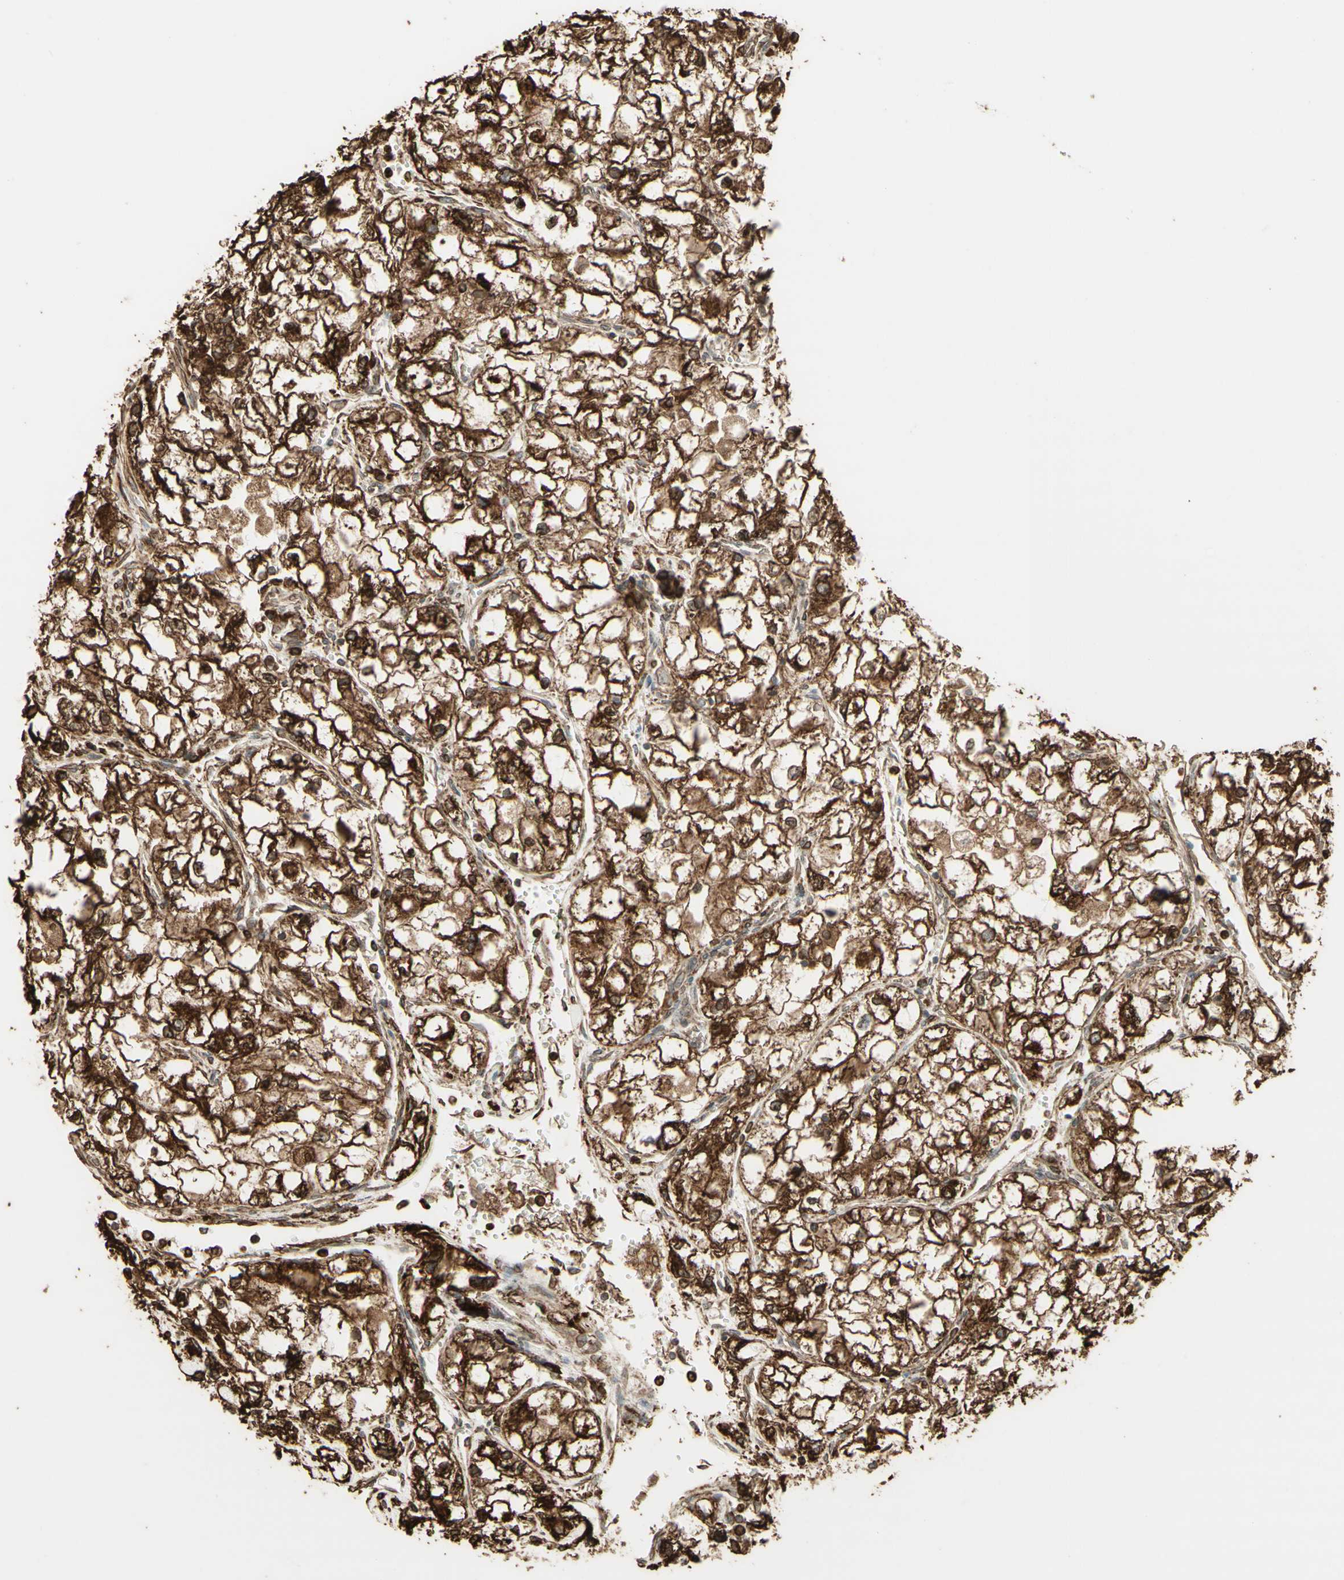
{"staining": {"intensity": "strong", "quantity": ">75%", "location": "cytoplasmic/membranous"}, "tissue": "renal cancer", "cell_type": "Tumor cells", "image_type": "cancer", "snomed": [{"axis": "morphology", "description": "Adenocarcinoma, NOS"}, {"axis": "topography", "description": "Kidney"}], "caption": "Adenocarcinoma (renal) stained with DAB immunohistochemistry (IHC) shows high levels of strong cytoplasmic/membranous positivity in approximately >75% of tumor cells.", "gene": "CANX", "patient": {"sex": "female", "age": 70}}